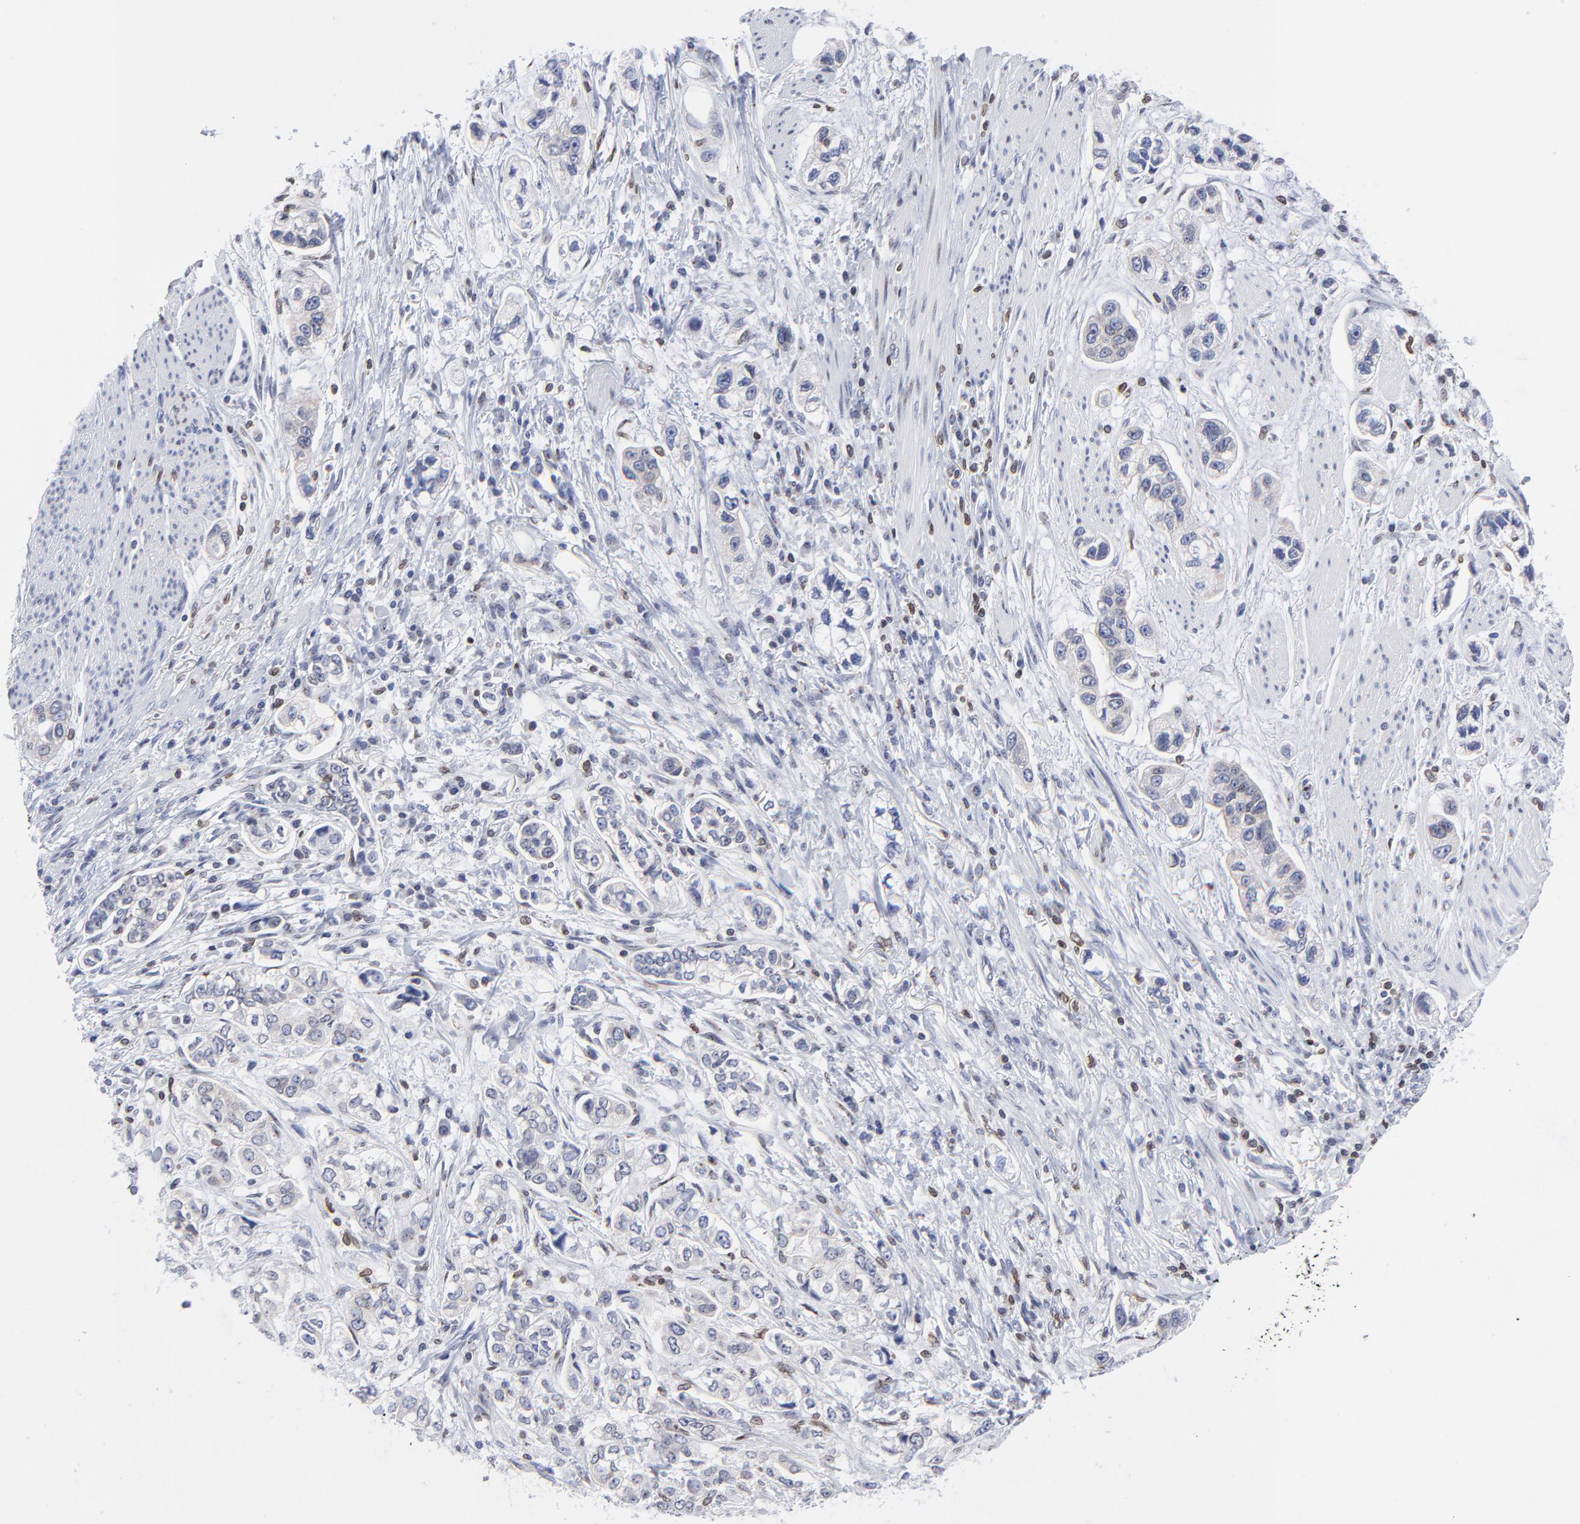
{"staining": {"intensity": "weak", "quantity": "<25%", "location": "cytoplasmic/membranous"}, "tissue": "stomach cancer", "cell_type": "Tumor cells", "image_type": "cancer", "snomed": [{"axis": "morphology", "description": "Adenocarcinoma, NOS"}, {"axis": "topography", "description": "Stomach, lower"}], "caption": "Immunohistochemistry histopathology image of neoplastic tissue: stomach cancer stained with DAB demonstrates no significant protein staining in tumor cells.", "gene": "THAP7", "patient": {"sex": "female", "age": 93}}